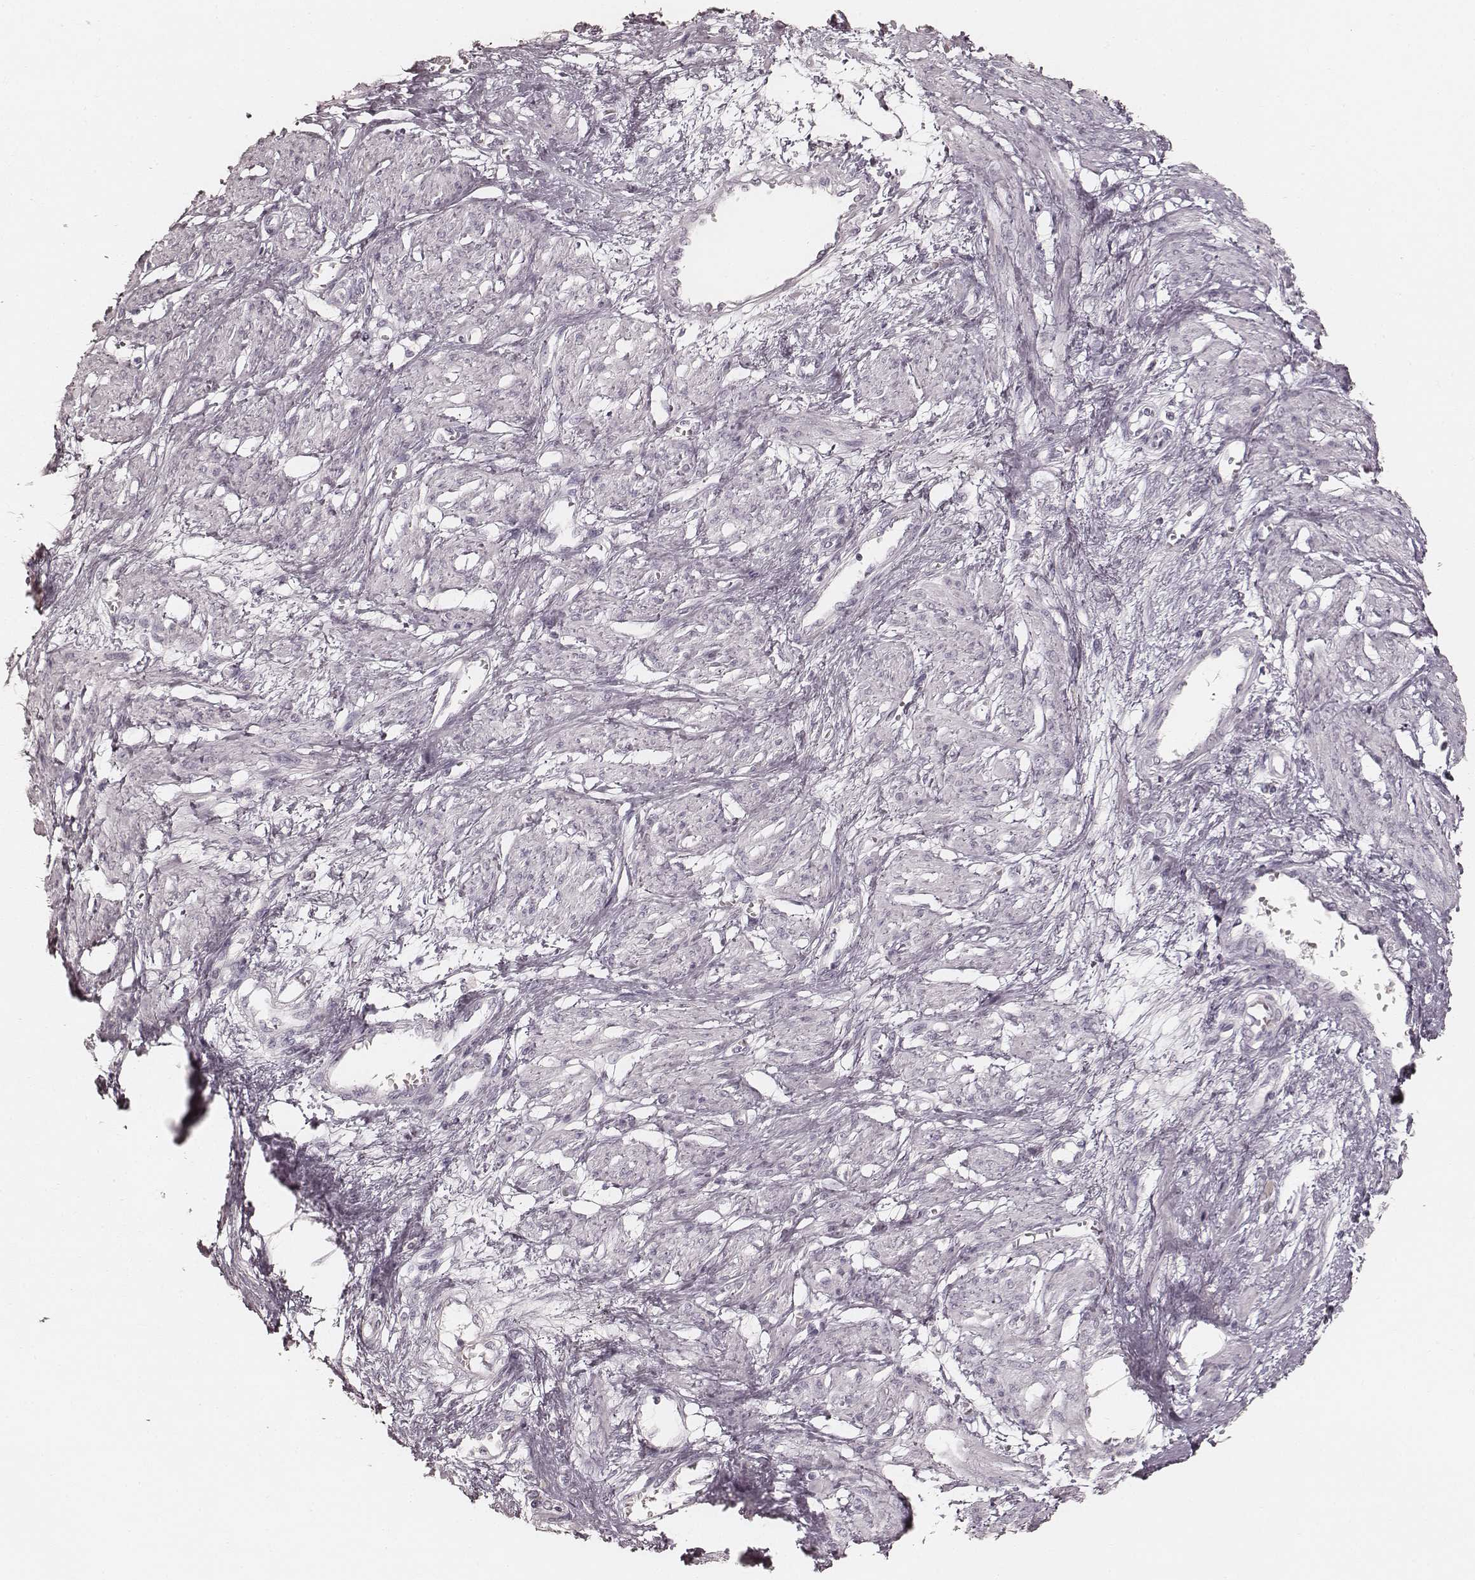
{"staining": {"intensity": "negative", "quantity": "none", "location": "none"}, "tissue": "smooth muscle", "cell_type": "Smooth muscle cells", "image_type": "normal", "snomed": [{"axis": "morphology", "description": "Normal tissue, NOS"}, {"axis": "topography", "description": "Smooth muscle"}, {"axis": "topography", "description": "Uterus"}], "caption": "Smooth muscle cells show no significant protein positivity in unremarkable smooth muscle. (Stains: DAB IHC with hematoxylin counter stain, Microscopy: brightfield microscopy at high magnification).", "gene": "KRT26", "patient": {"sex": "female", "age": 39}}